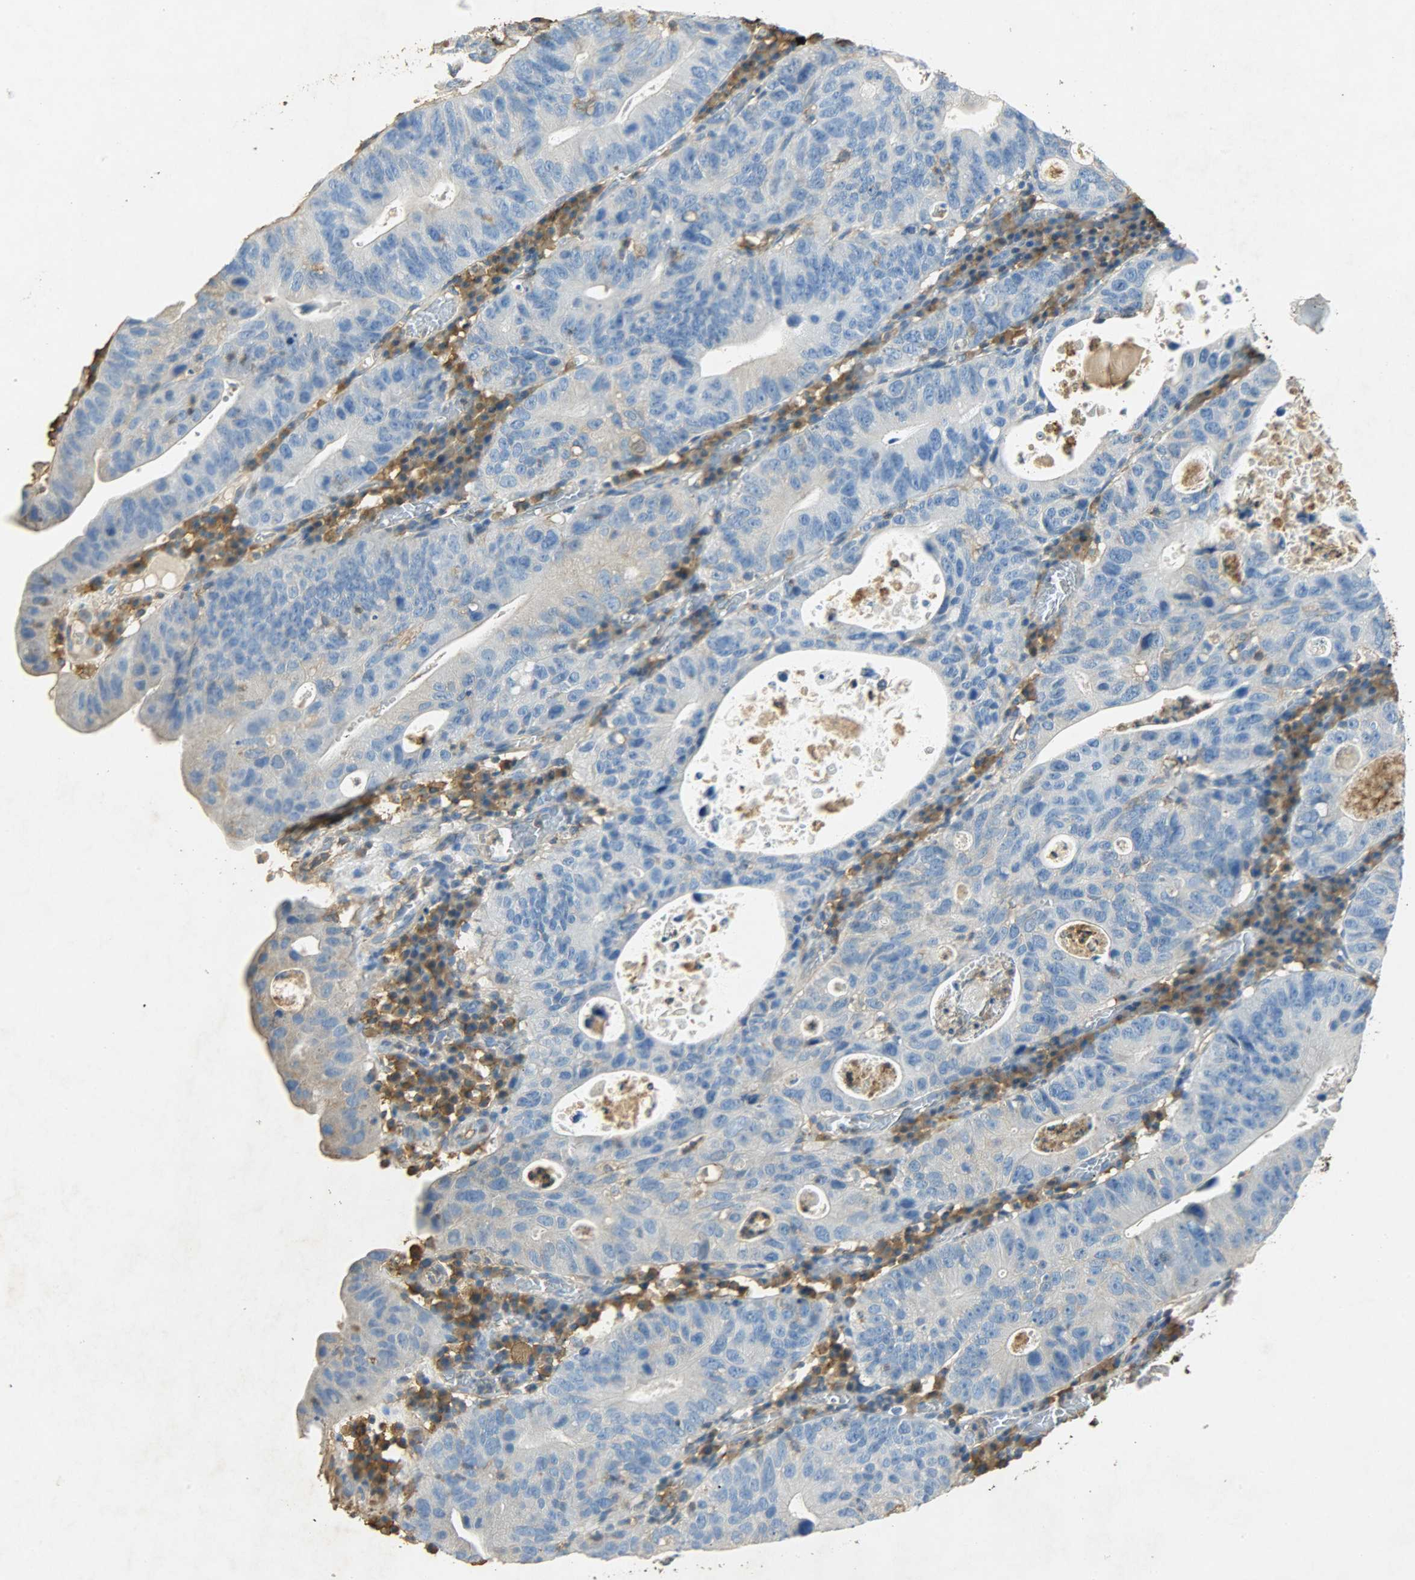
{"staining": {"intensity": "negative", "quantity": "none", "location": "none"}, "tissue": "stomach cancer", "cell_type": "Tumor cells", "image_type": "cancer", "snomed": [{"axis": "morphology", "description": "Adenocarcinoma, NOS"}, {"axis": "topography", "description": "Stomach"}], "caption": "DAB (3,3'-diaminobenzidine) immunohistochemical staining of adenocarcinoma (stomach) exhibits no significant staining in tumor cells. (DAB immunohistochemistry (IHC) visualized using brightfield microscopy, high magnification).", "gene": "ANXA6", "patient": {"sex": "male", "age": 59}}